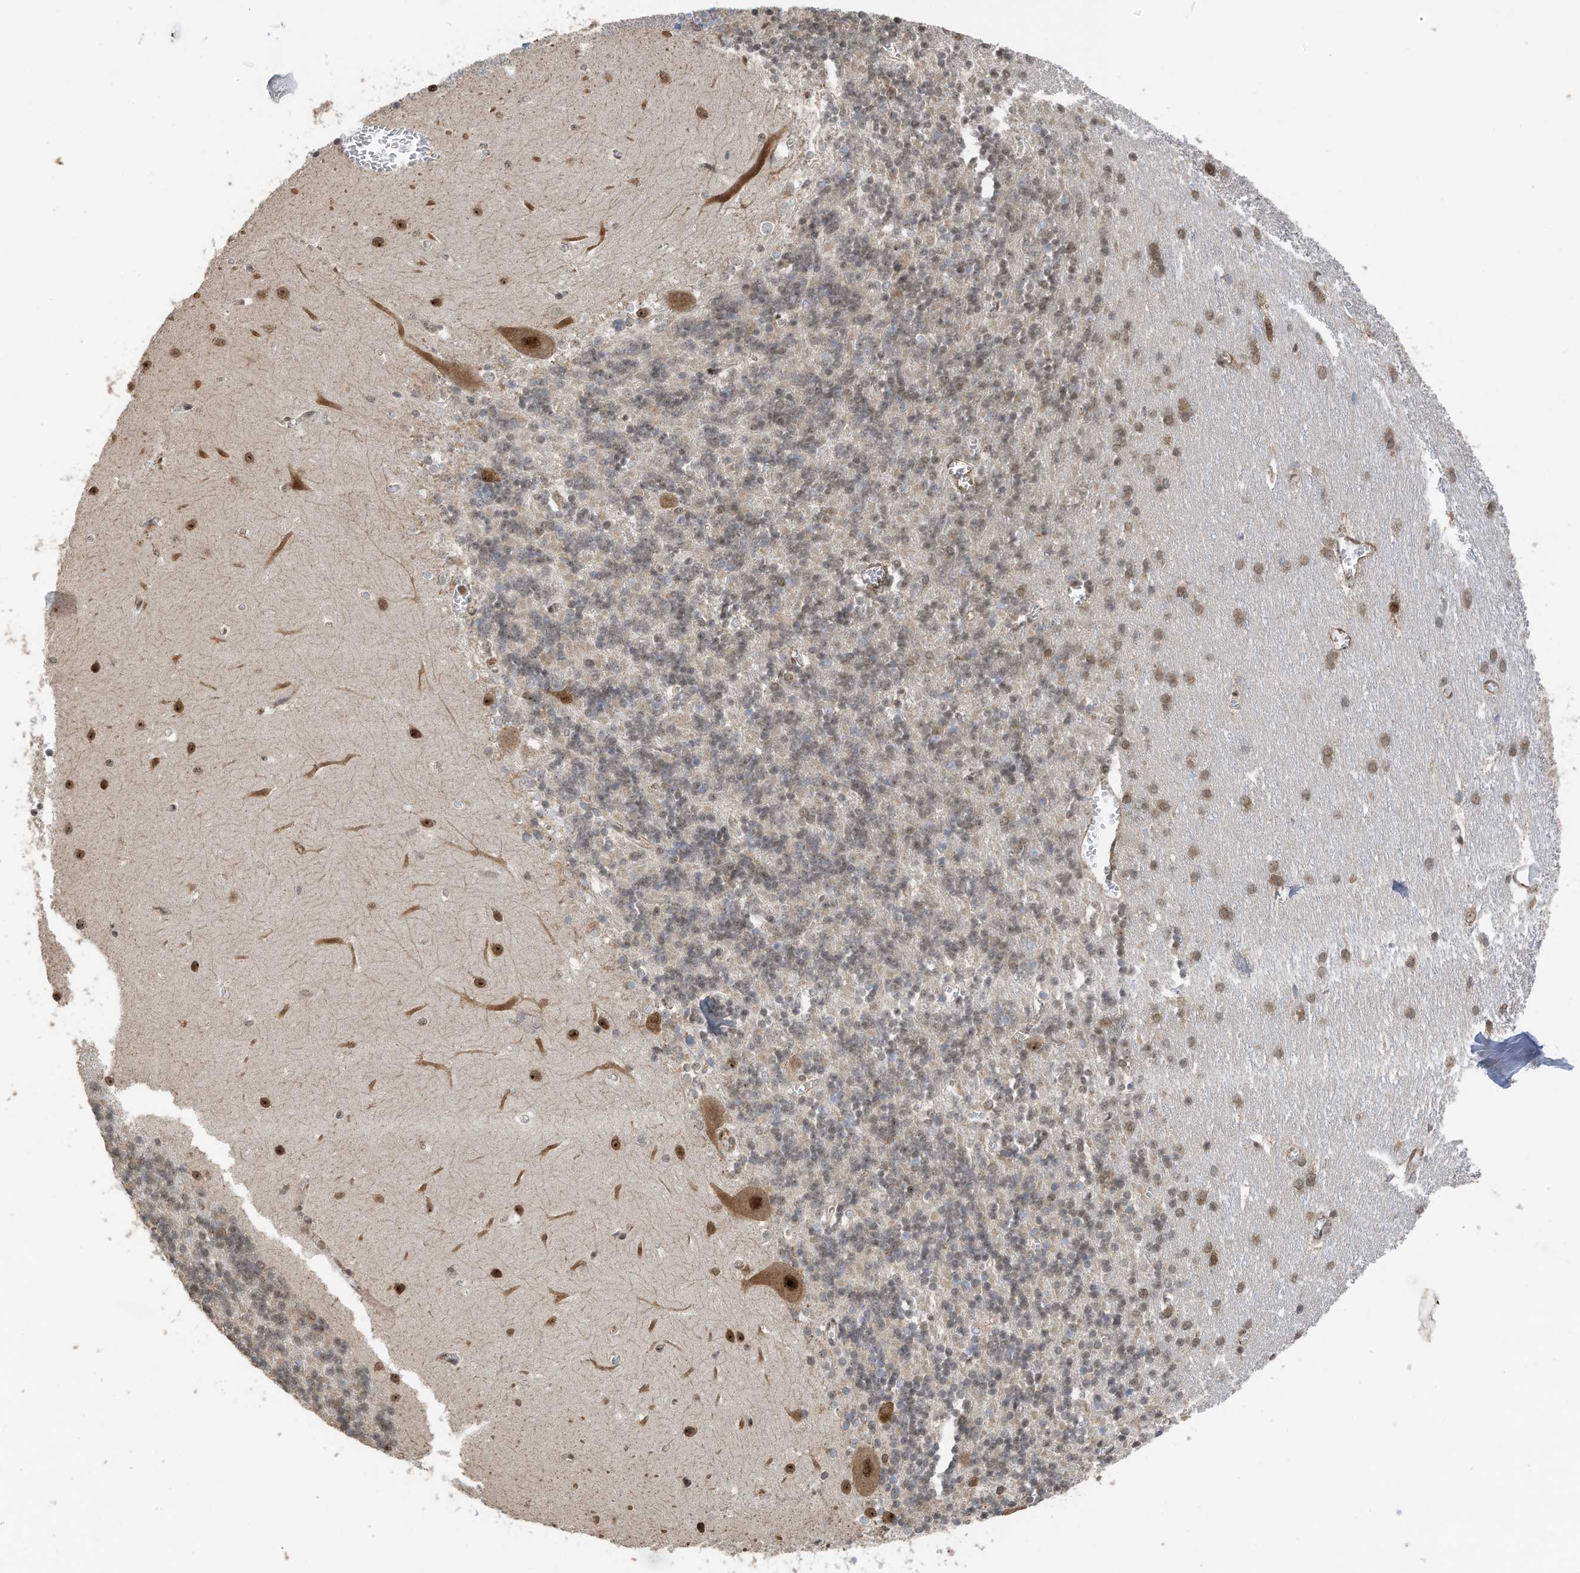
{"staining": {"intensity": "weak", "quantity": "25%-75%", "location": "cytoplasmic/membranous,nuclear"}, "tissue": "cerebellum", "cell_type": "Cells in granular layer", "image_type": "normal", "snomed": [{"axis": "morphology", "description": "Normal tissue, NOS"}, {"axis": "topography", "description": "Cerebellum"}], "caption": "Cerebellum stained with a protein marker demonstrates weak staining in cells in granular layer.", "gene": "ERLEC1", "patient": {"sex": "male", "age": 37}}